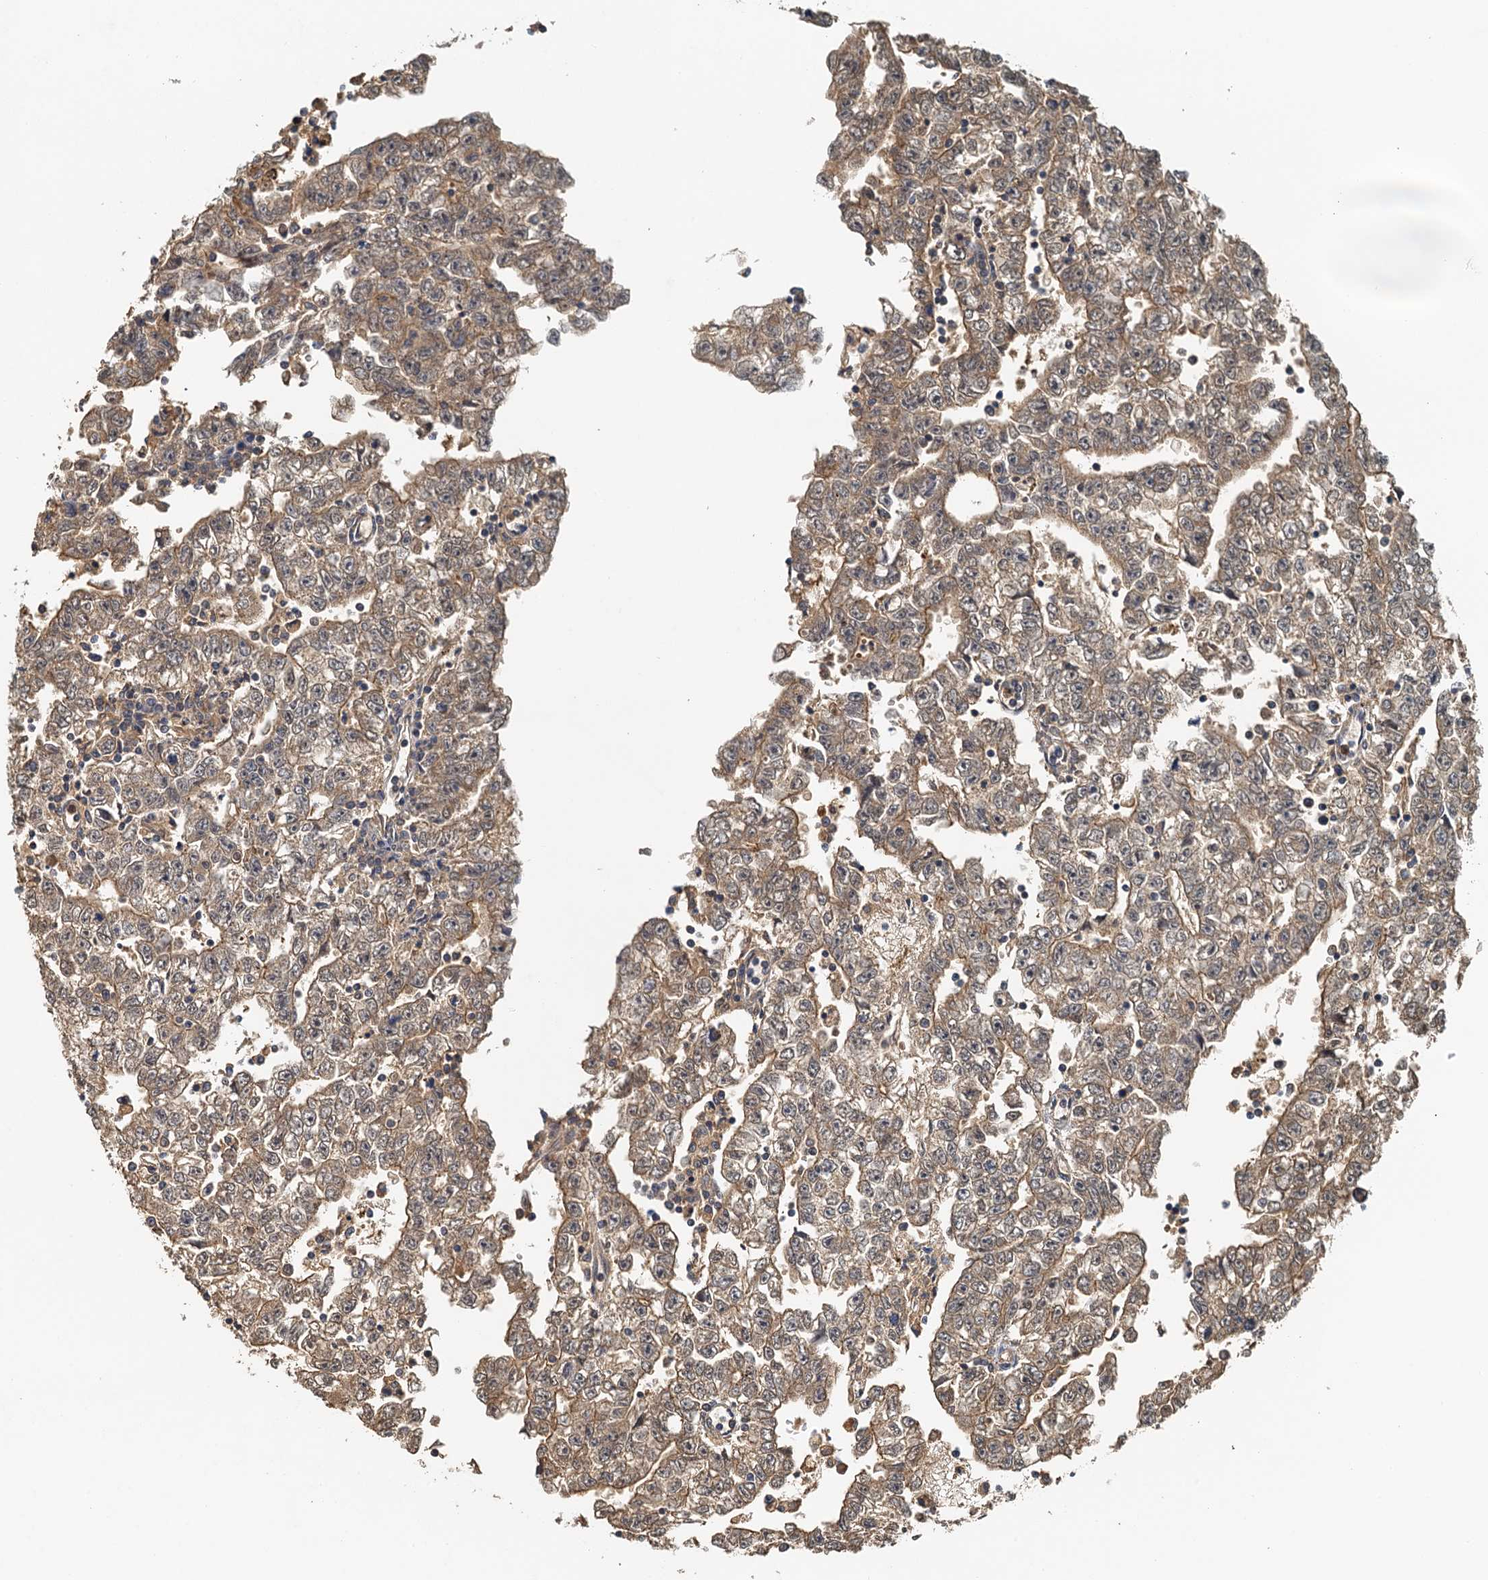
{"staining": {"intensity": "moderate", "quantity": ">75%", "location": "cytoplasmic/membranous"}, "tissue": "testis cancer", "cell_type": "Tumor cells", "image_type": "cancer", "snomed": [{"axis": "morphology", "description": "Carcinoma, Embryonal, NOS"}, {"axis": "topography", "description": "Testis"}], "caption": "Moderate cytoplasmic/membranous expression for a protein is appreciated in about >75% of tumor cells of testis cancer (embryonal carcinoma) using immunohistochemistry (IHC).", "gene": "UBL7", "patient": {"sex": "male", "age": 25}}